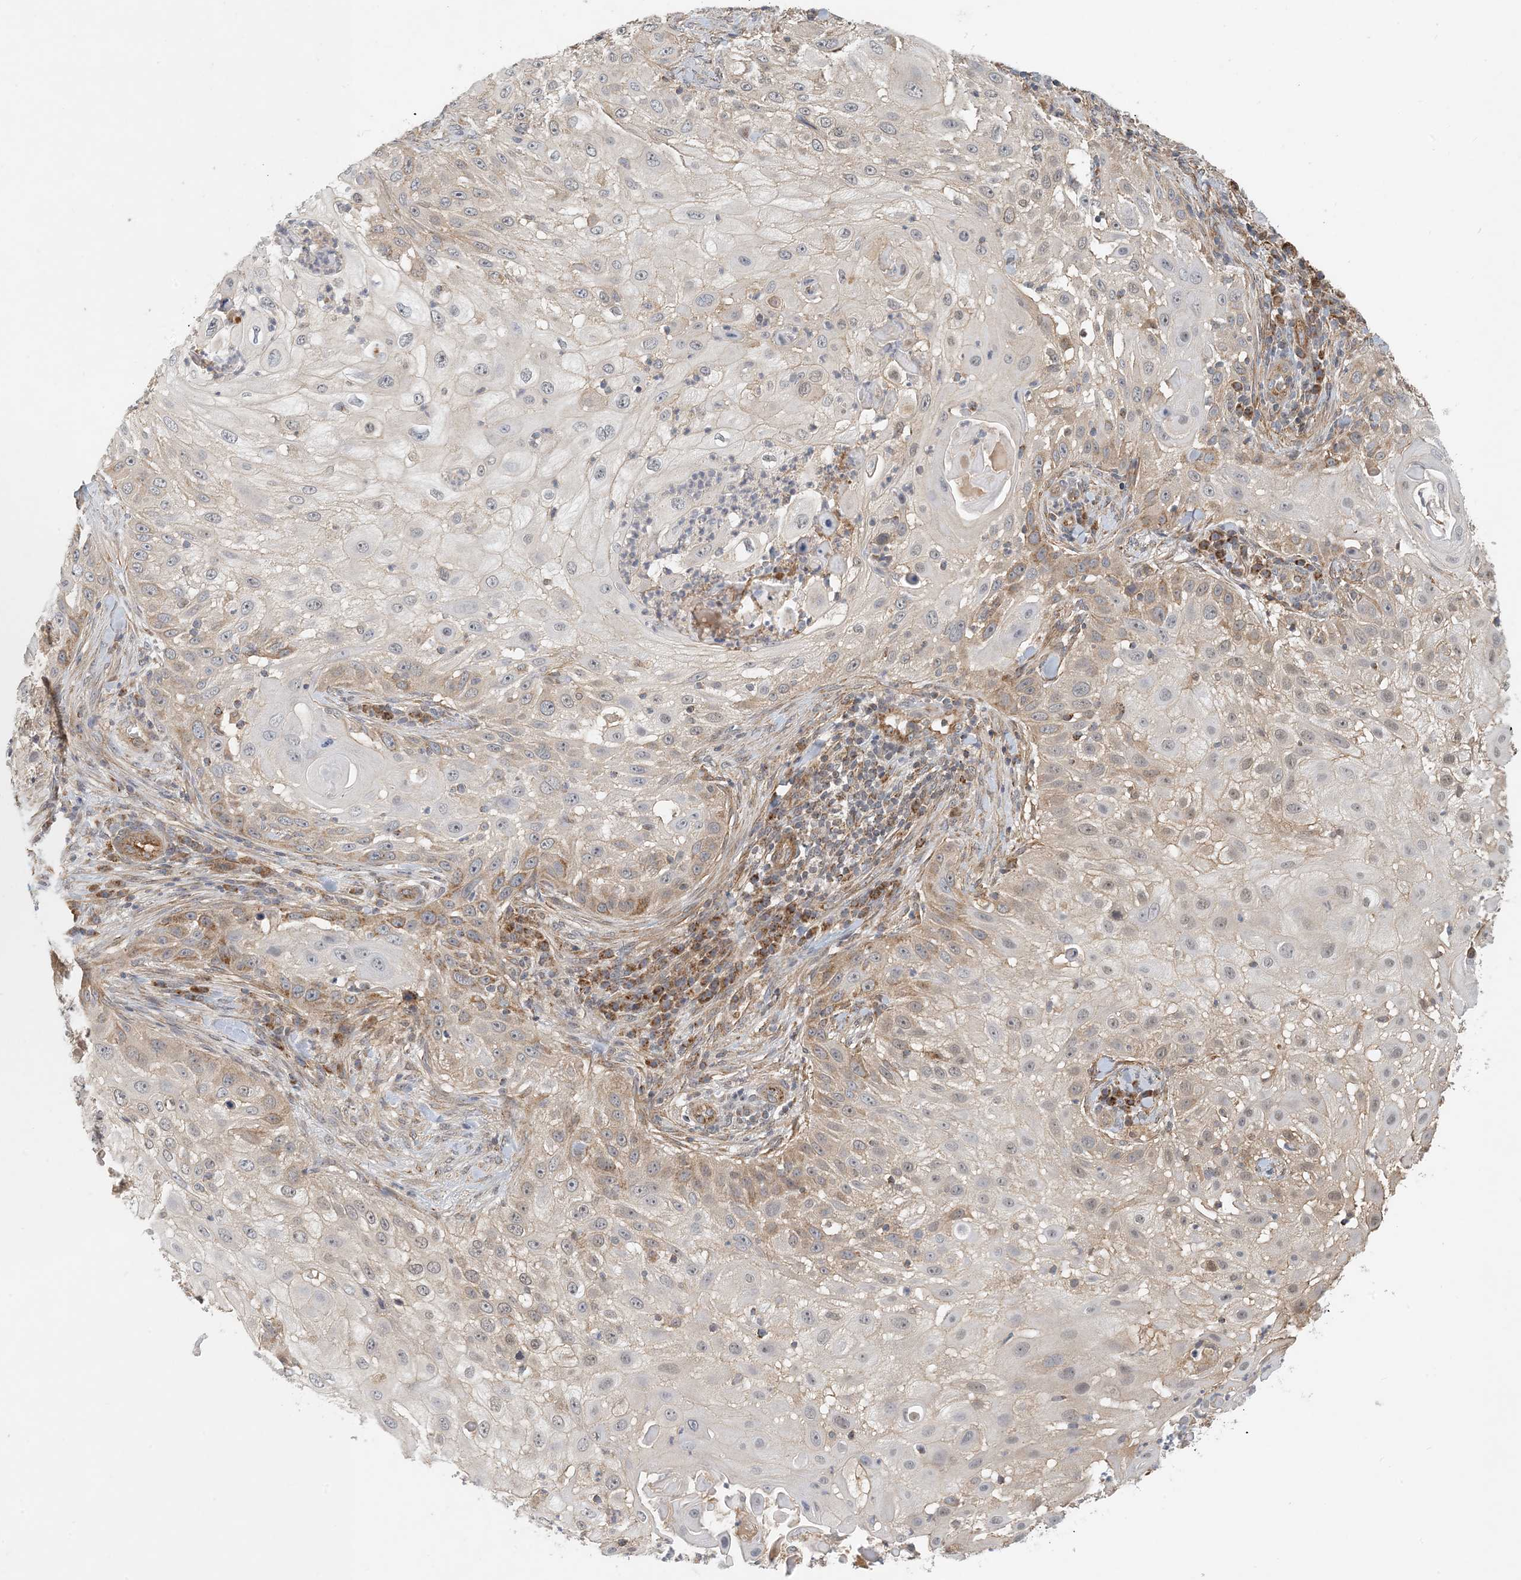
{"staining": {"intensity": "weak", "quantity": "25%-75%", "location": "cytoplasmic/membranous"}, "tissue": "skin cancer", "cell_type": "Tumor cells", "image_type": "cancer", "snomed": [{"axis": "morphology", "description": "Squamous cell carcinoma, NOS"}, {"axis": "topography", "description": "Skin"}], "caption": "Protein staining shows weak cytoplasmic/membranous staining in about 25%-75% of tumor cells in squamous cell carcinoma (skin).", "gene": "ZBTB3", "patient": {"sex": "female", "age": 44}}